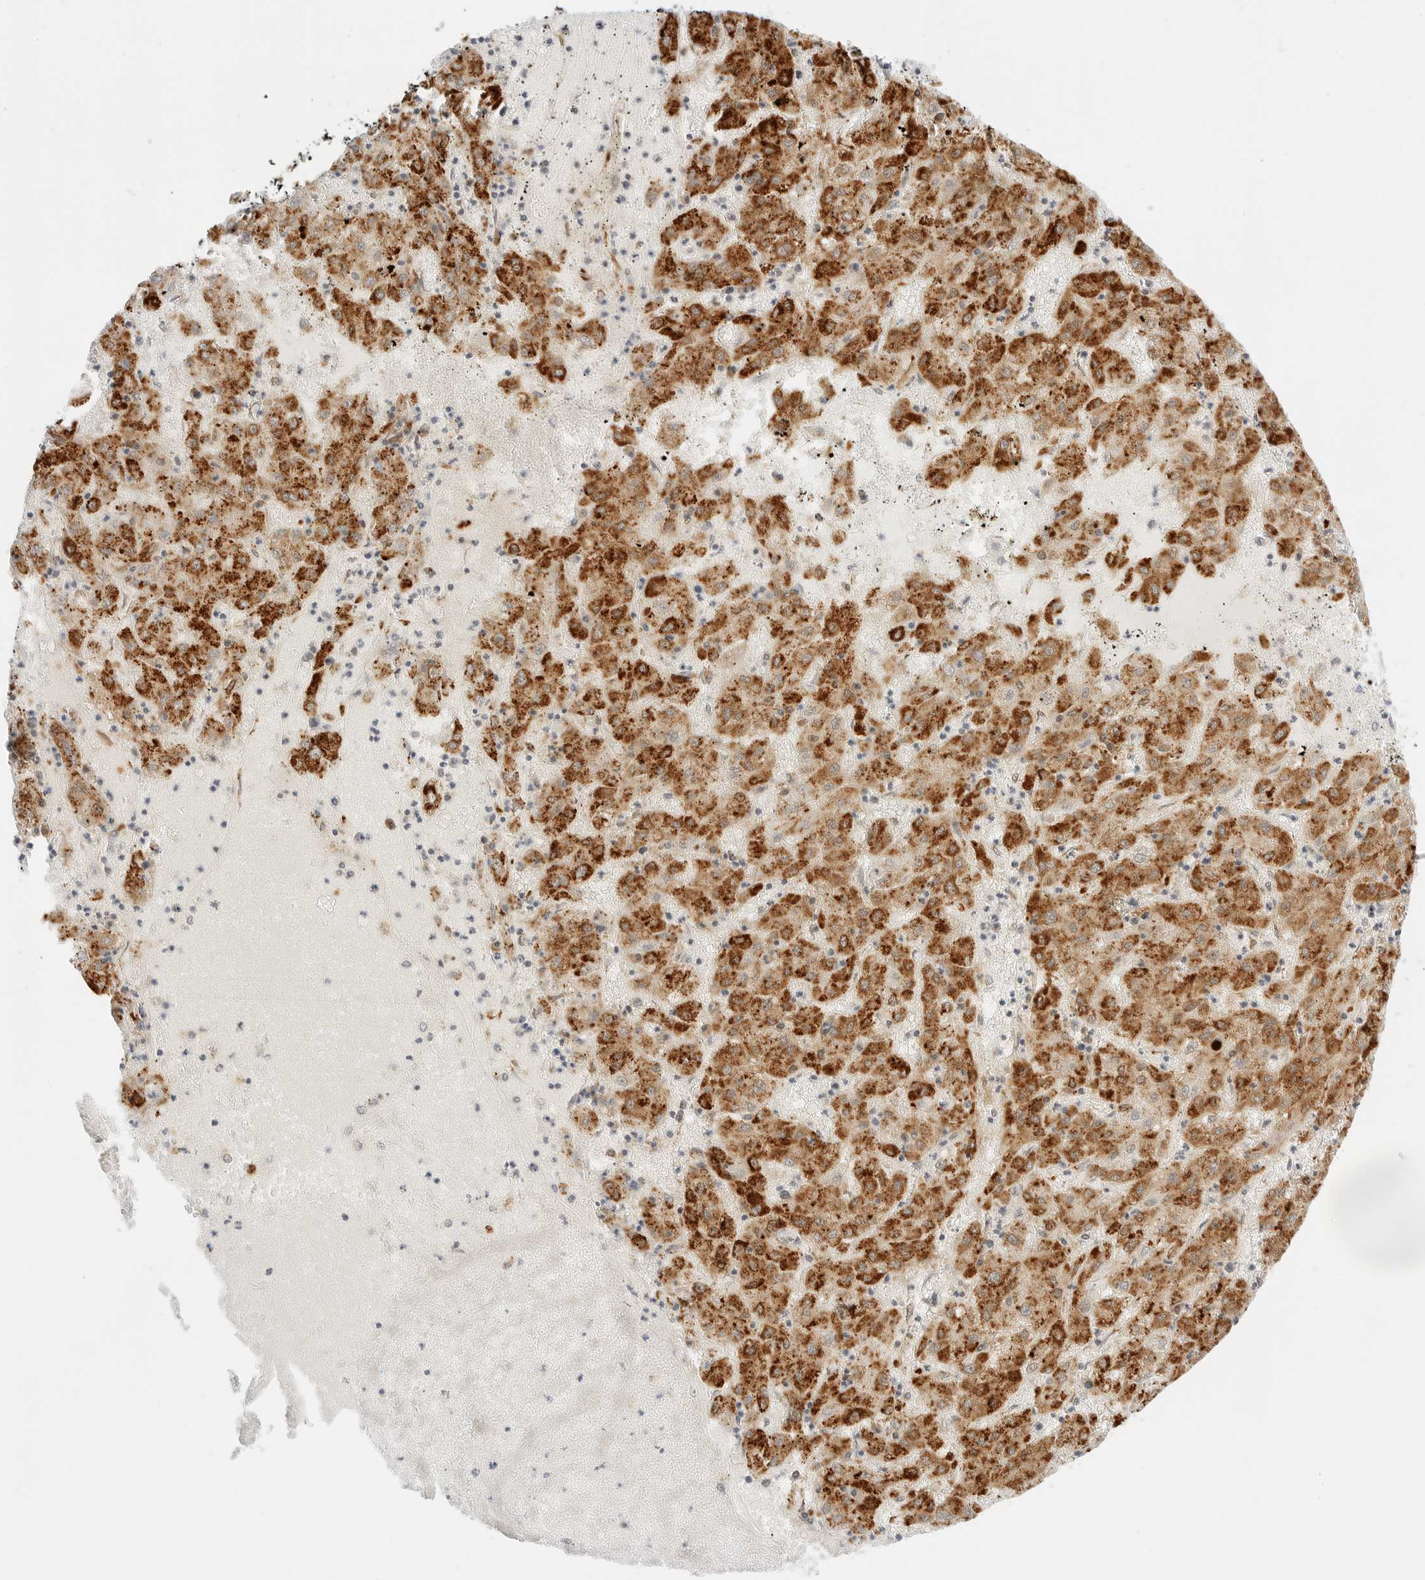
{"staining": {"intensity": "strong", "quantity": ">75%", "location": "cytoplasmic/membranous"}, "tissue": "liver cancer", "cell_type": "Tumor cells", "image_type": "cancer", "snomed": [{"axis": "morphology", "description": "Carcinoma, Hepatocellular, NOS"}, {"axis": "topography", "description": "Liver"}], "caption": "A high-resolution histopathology image shows IHC staining of liver hepatocellular carcinoma, which displays strong cytoplasmic/membranous expression in approximately >75% of tumor cells.", "gene": "TEKT2", "patient": {"sex": "male", "age": 72}}